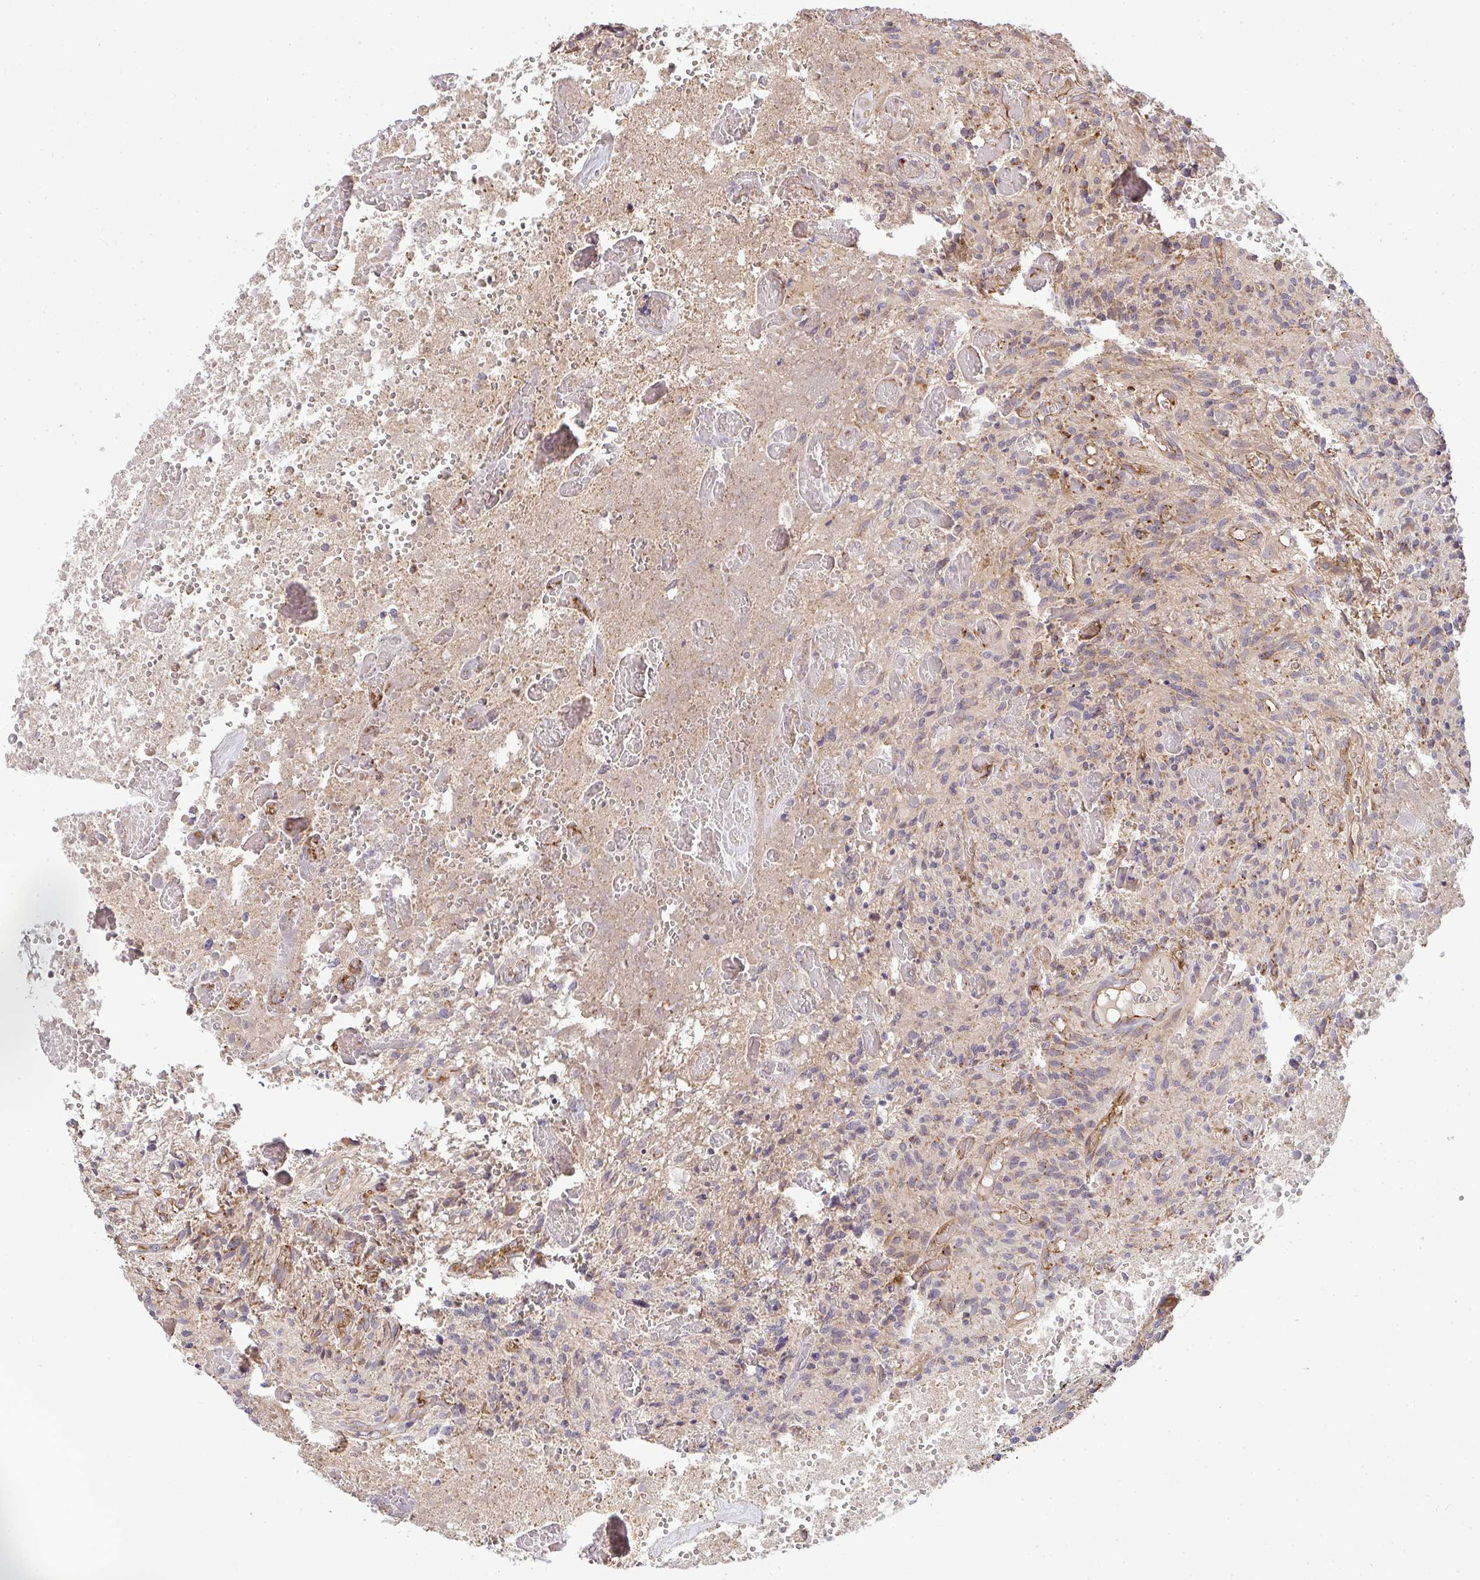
{"staining": {"intensity": "negative", "quantity": "none", "location": "none"}, "tissue": "glioma", "cell_type": "Tumor cells", "image_type": "cancer", "snomed": [{"axis": "morphology", "description": "Glioma, malignant, High grade"}, {"axis": "topography", "description": "Brain"}], "caption": "This micrograph is of glioma stained with IHC to label a protein in brown with the nuclei are counter-stained blue. There is no staining in tumor cells.", "gene": "B4GALT6", "patient": {"sex": "male", "age": 75}}